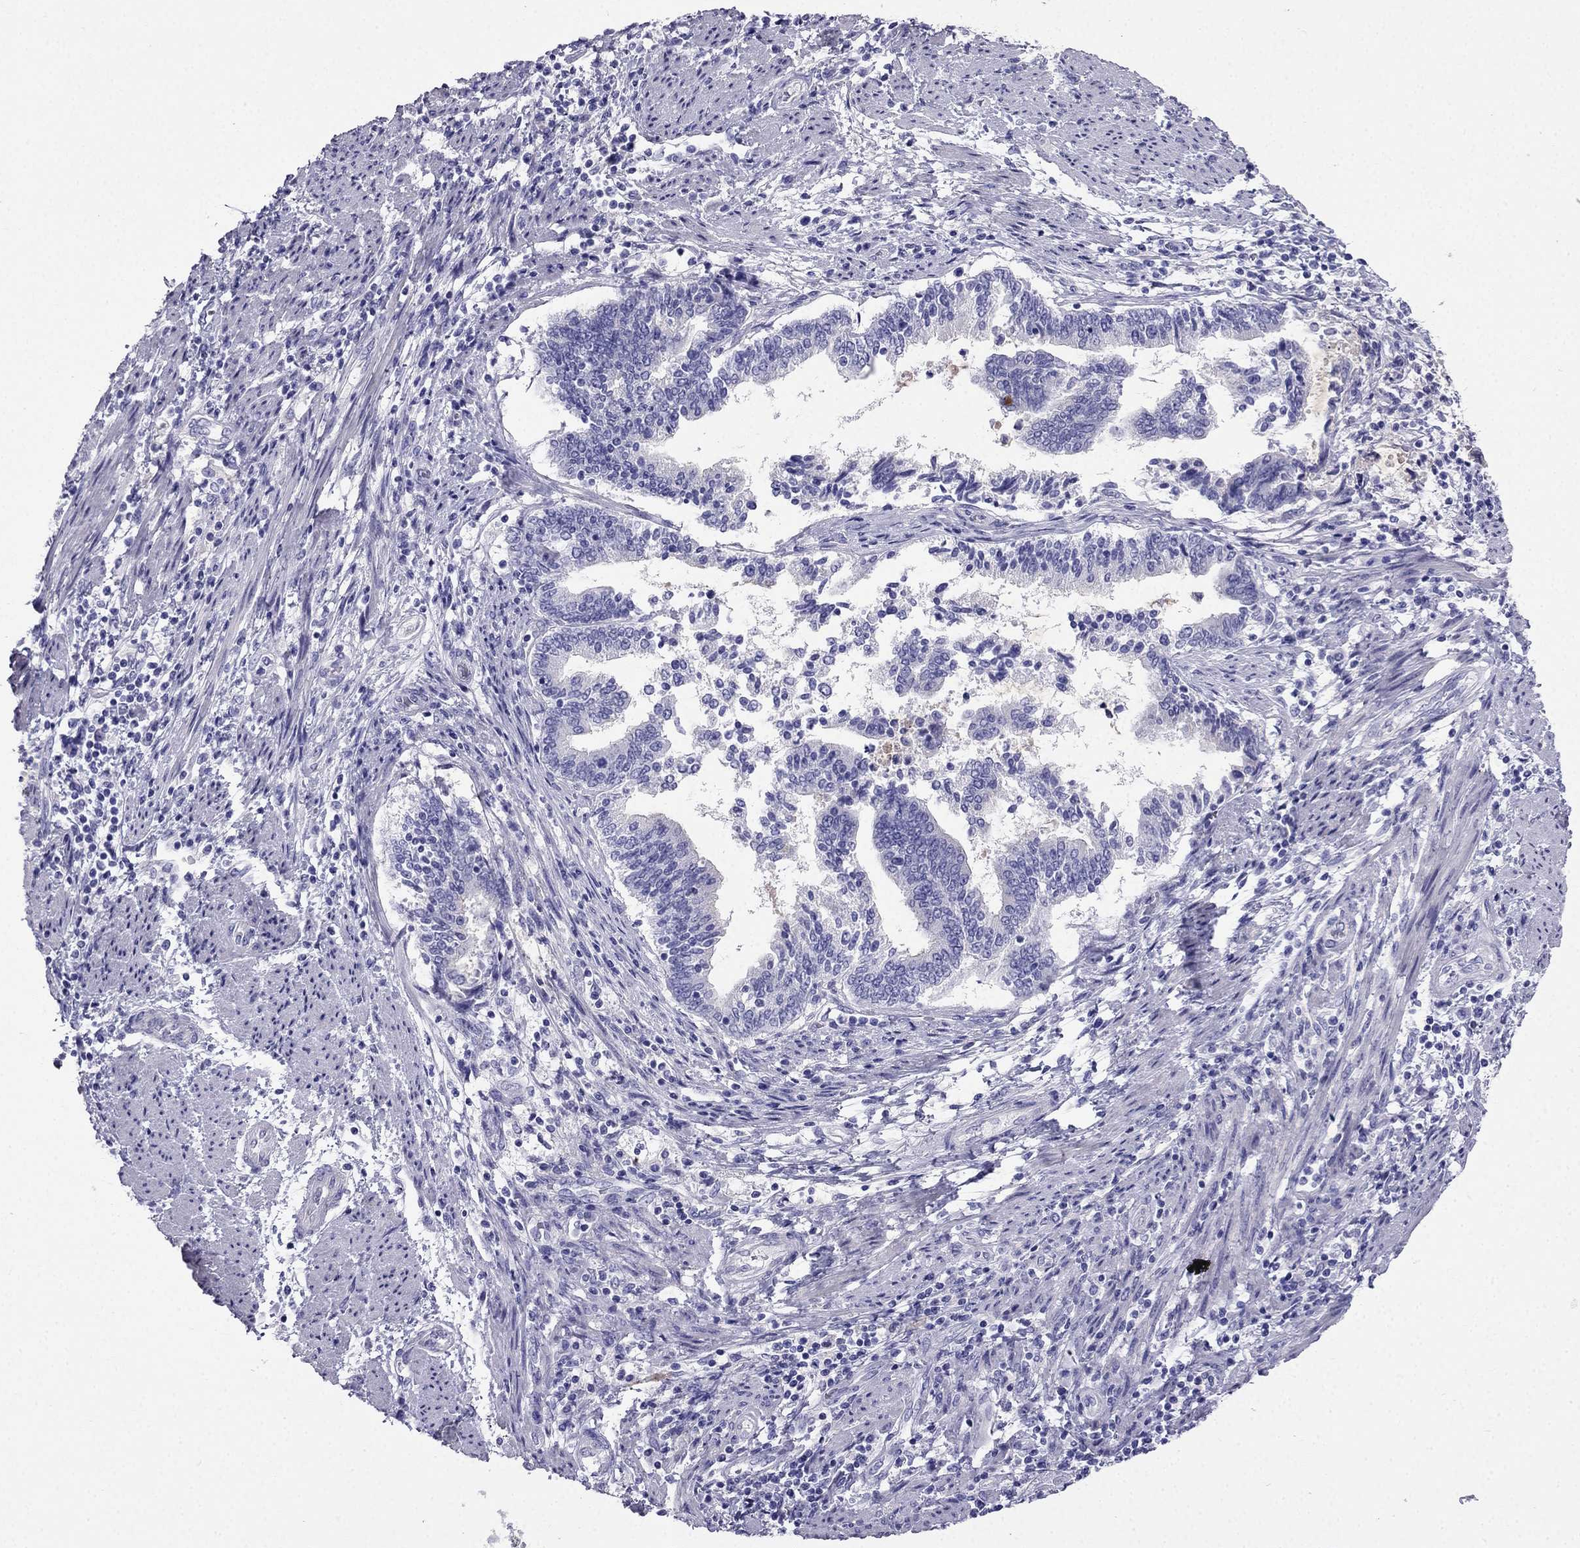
{"staining": {"intensity": "negative", "quantity": "none", "location": "none"}, "tissue": "endometrial cancer", "cell_type": "Tumor cells", "image_type": "cancer", "snomed": [{"axis": "morphology", "description": "Adenocarcinoma, NOS"}, {"axis": "topography", "description": "Endometrium"}], "caption": "Human adenocarcinoma (endometrial) stained for a protein using IHC reveals no positivity in tumor cells.", "gene": "PTH", "patient": {"sex": "female", "age": 65}}